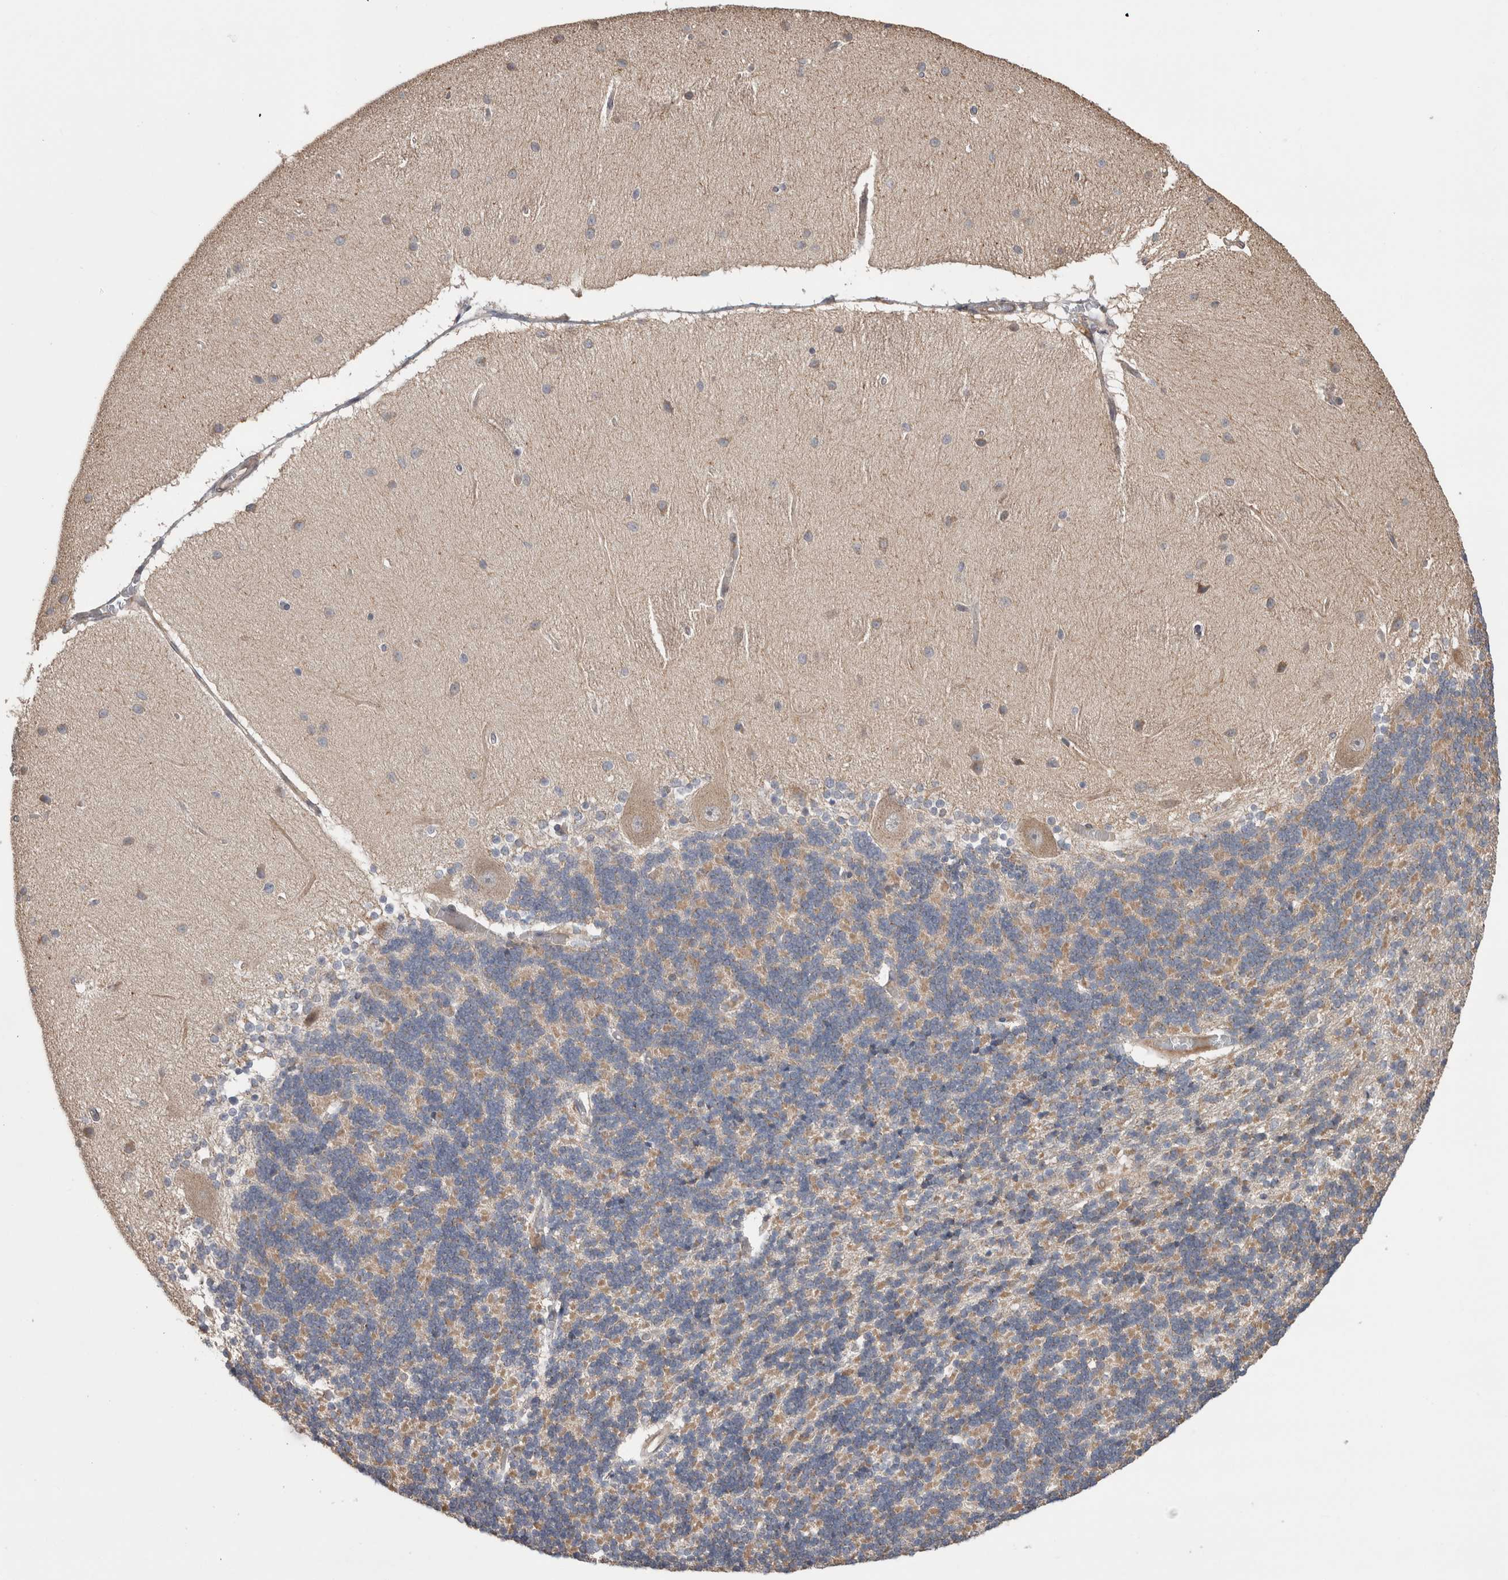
{"staining": {"intensity": "moderate", "quantity": ">75%", "location": "cytoplasmic/membranous"}, "tissue": "cerebellum", "cell_type": "Cells in granular layer", "image_type": "normal", "snomed": [{"axis": "morphology", "description": "Normal tissue, NOS"}, {"axis": "topography", "description": "Cerebellum"}], "caption": "Cells in granular layer display moderate cytoplasmic/membranous positivity in approximately >75% of cells in benign cerebellum. The staining was performed using DAB, with brown indicating positive protein expression. Nuclei are stained blue with hematoxylin.", "gene": "TRIM5", "patient": {"sex": "female", "age": 54}}